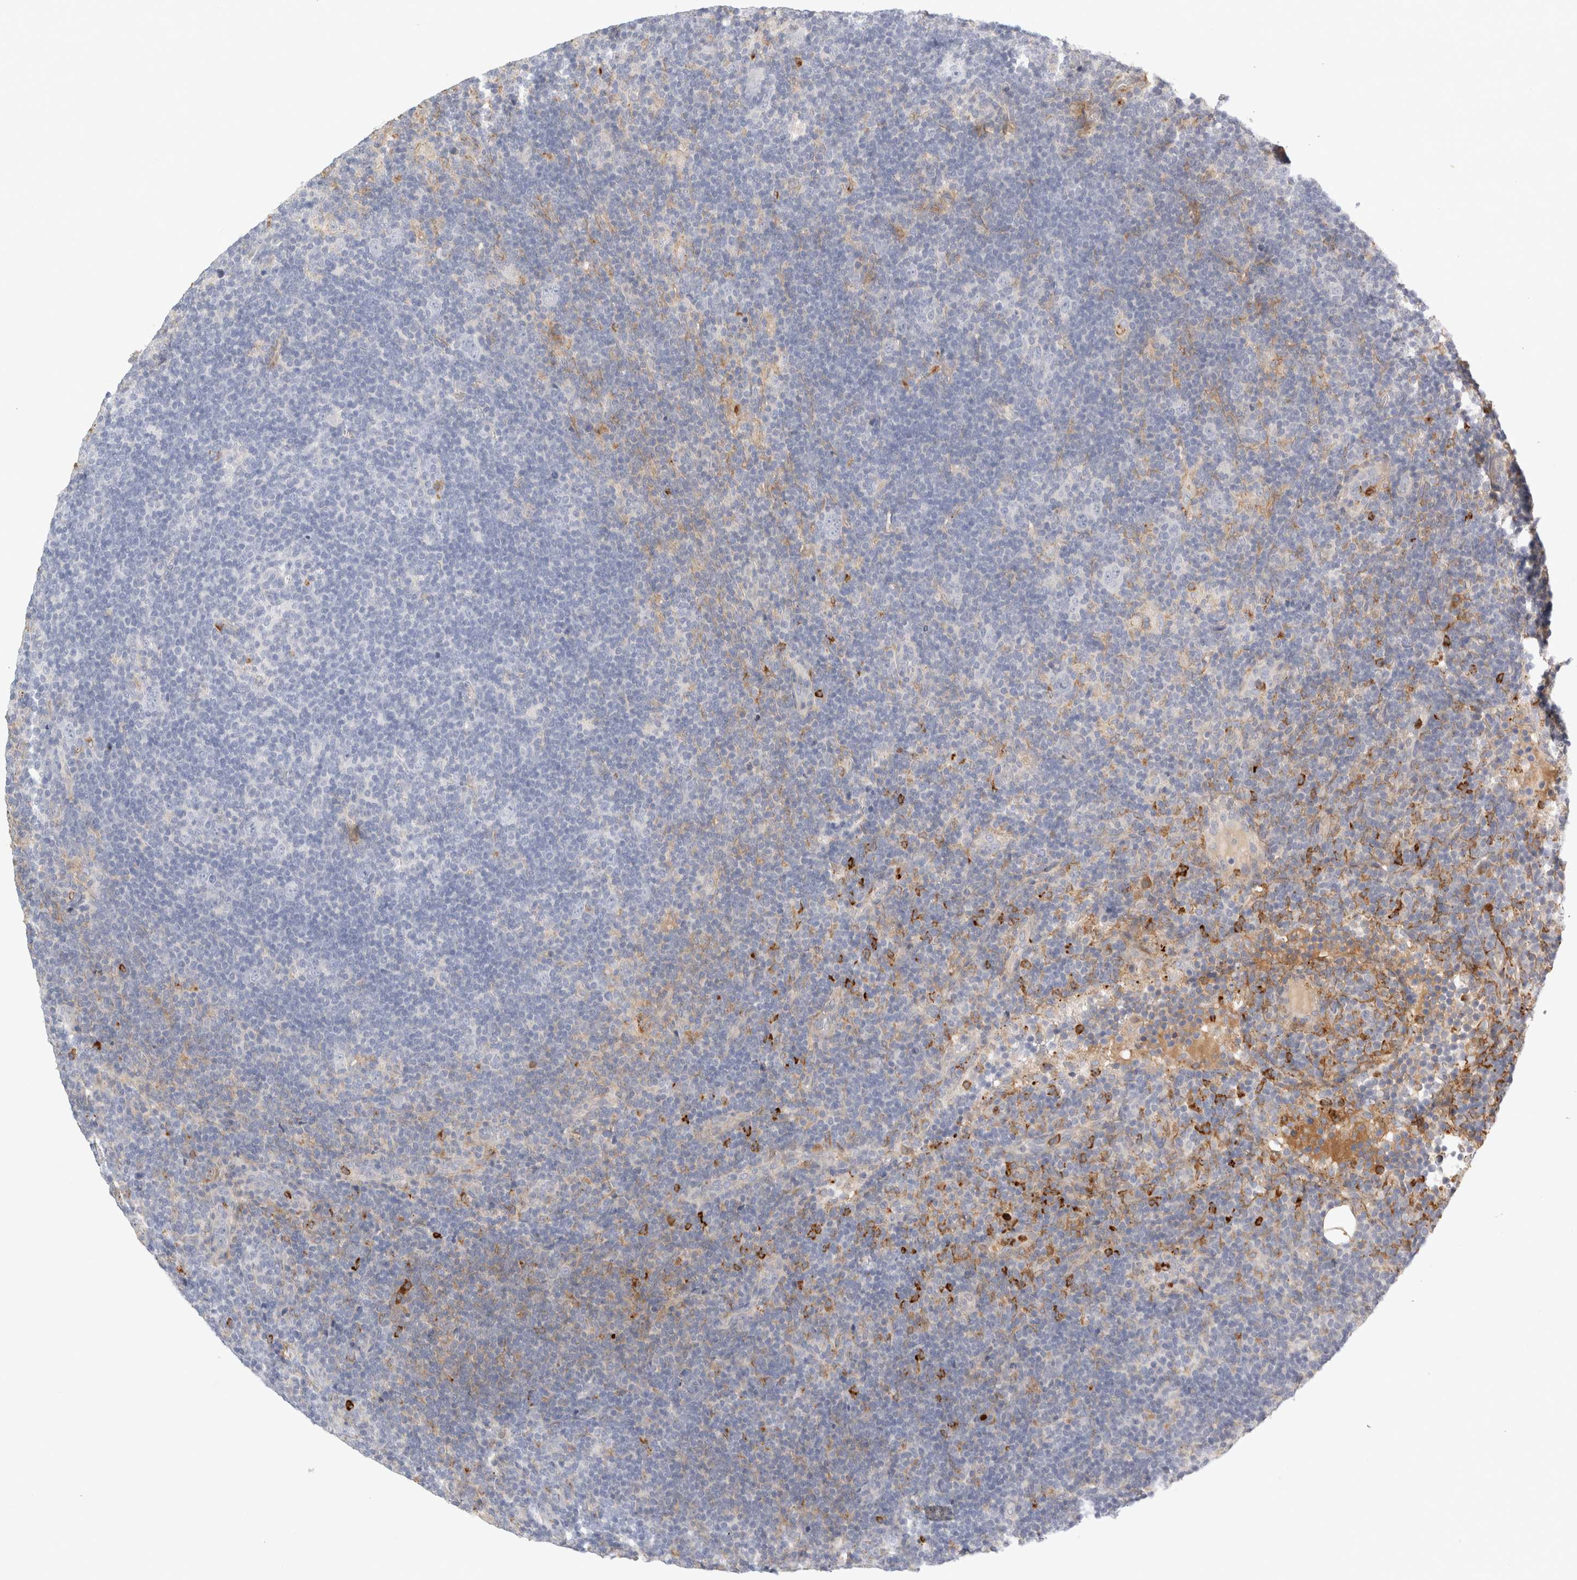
{"staining": {"intensity": "negative", "quantity": "none", "location": "none"}, "tissue": "lymphoma", "cell_type": "Tumor cells", "image_type": "cancer", "snomed": [{"axis": "morphology", "description": "Hodgkin's disease, NOS"}, {"axis": "topography", "description": "Lymph node"}], "caption": "This histopathology image is of Hodgkin's disease stained with immunohistochemistry (IHC) to label a protein in brown with the nuclei are counter-stained blue. There is no expression in tumor cells. The staining is performed using DAB (3,3'-diaminobenzidine) brown chromogen with nuclei counter-stained in using hematoxylin.", "gene": "FGL2", "patient": {"sex": "female", "age": 57}}